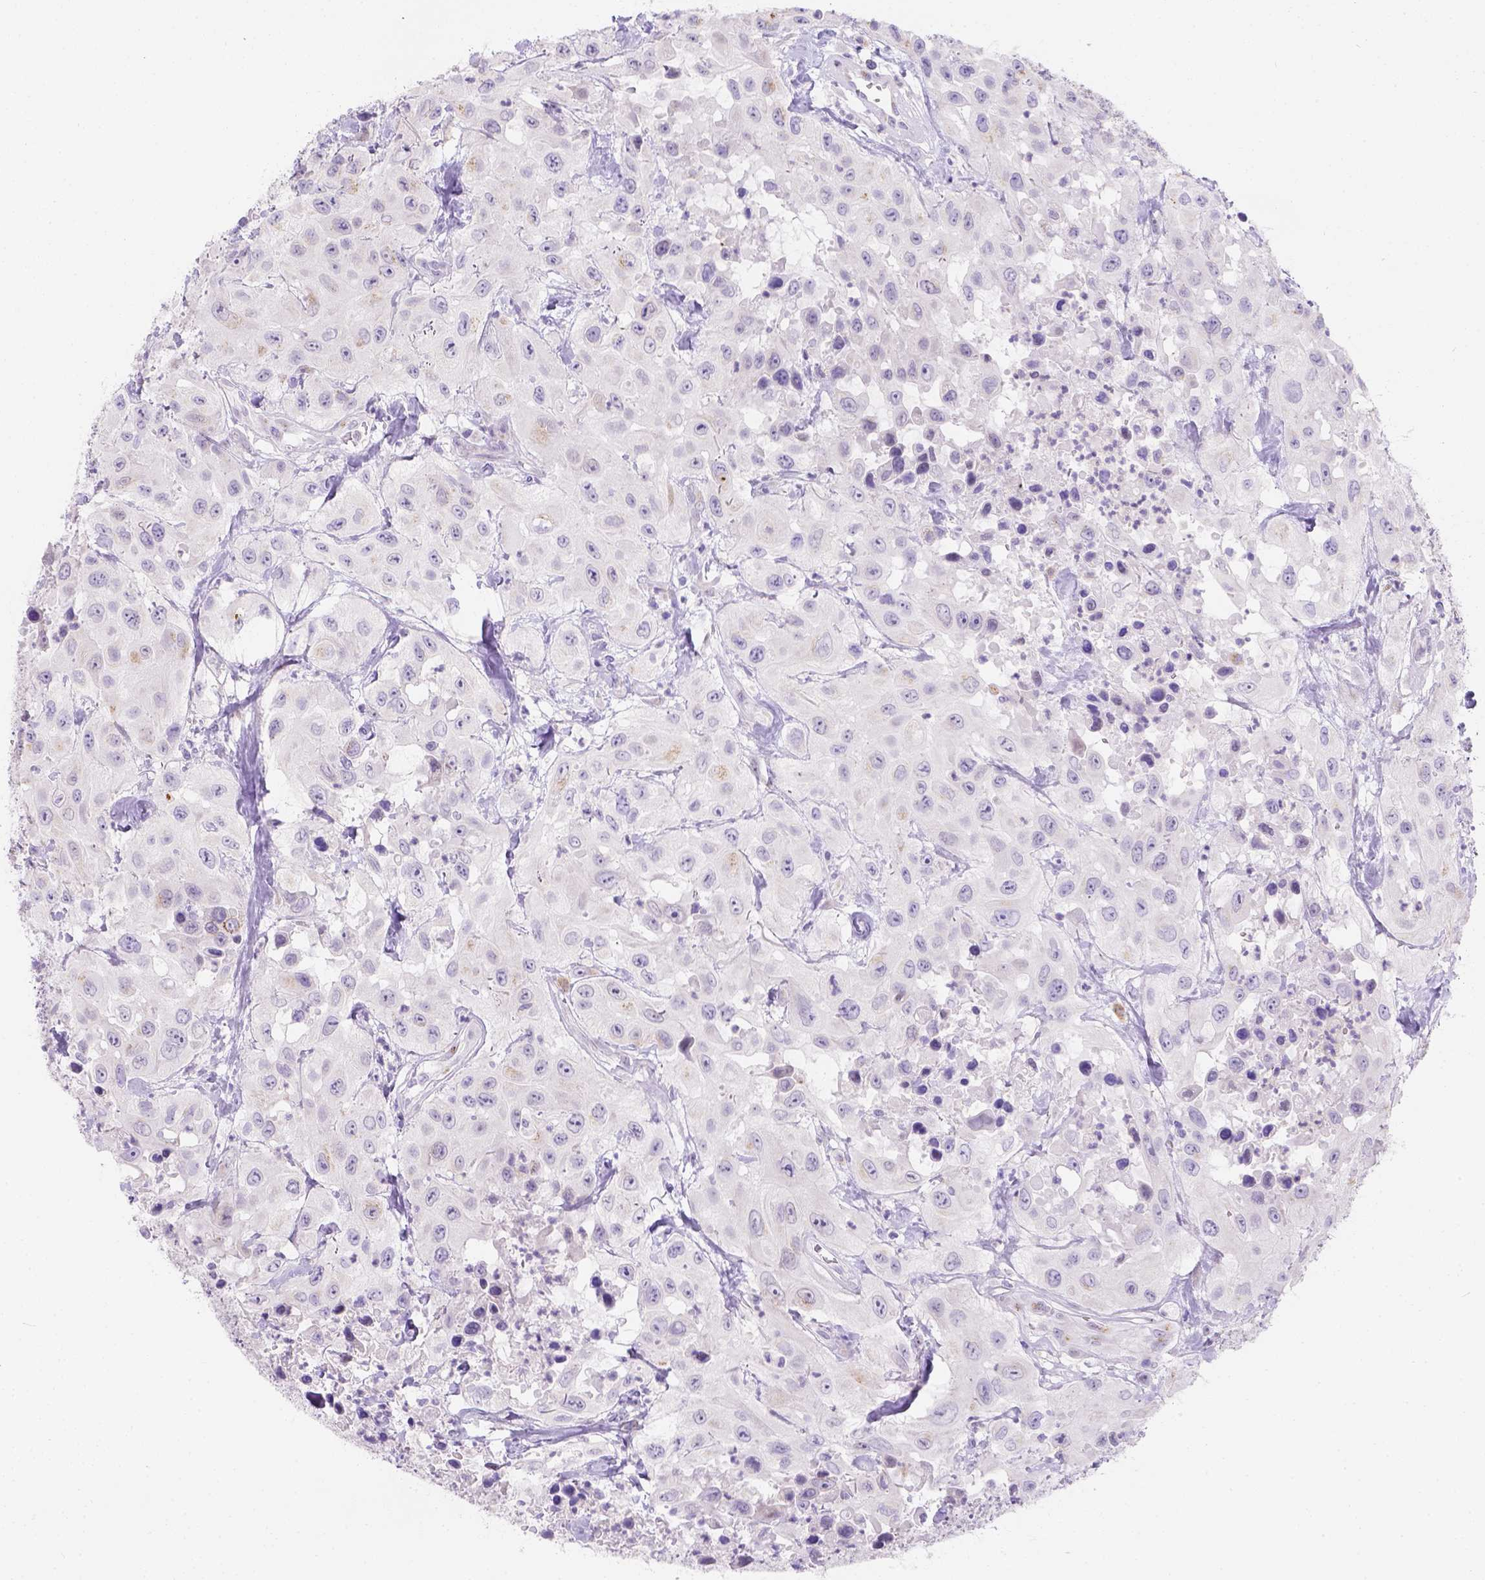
{"staining": {"intensity": "weak", "quantity": "25%-75%", "location": "cytoplasmic/membranous"}, "tissue": "urothelial cancer", "cell_type": "Tumor cells", "image_type": "cancer", "snomed": [{"axis": "morphology", "description": "Urothelial carcinoma, High grade"}, {"axis": "topography", "description": "Urinary bladder"}], "caption": "Protein analysis of high-grade urothelial carcinoma tissue displays weak cytoplasmic/membranous expression in approximately 25%-75% of tumor cells.", "gene": "PHF7", "patient": {"sex": "male", "age": 79}}